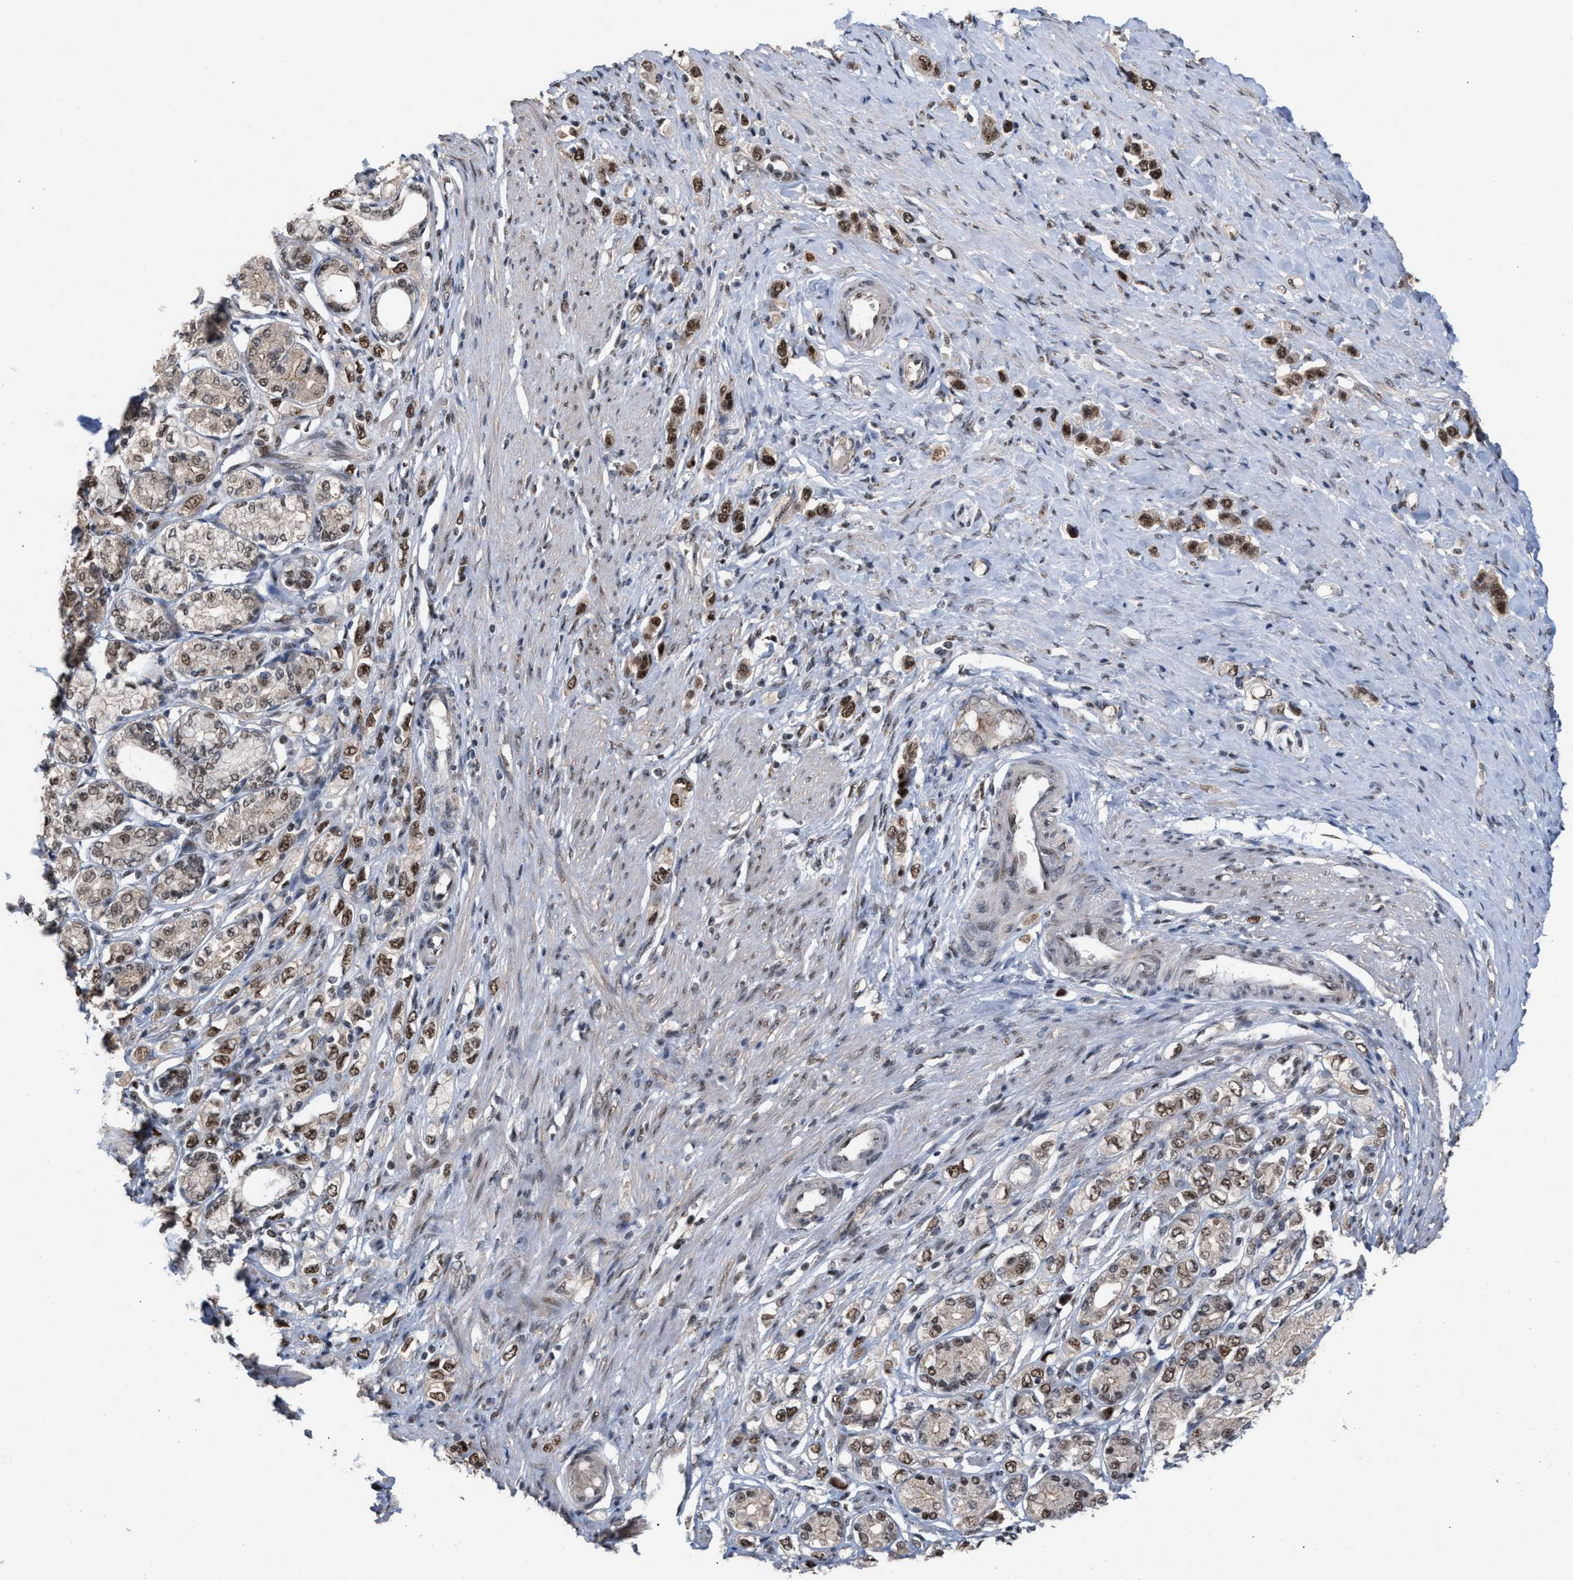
{"staining": {"intensity": "strong", "quantity": ">75%", "location": "nuclear"}, "tissue": "stomach cancer", "cell_type": "Tumor cells", "image_type": "cancer", "snomed": [{"axis": "morphology", "description": "Adenocarcinoma, NOS"}, {"axis": "topography", "description": "Stomach"}], "caption": "Tumor cells reveal high levels of strong nuclear positivity in about >75% of cells in stomach cancer (adenocarcinoma).", "gene": "EIF4A3", "patient": {"sex": "female", "age": 65}}